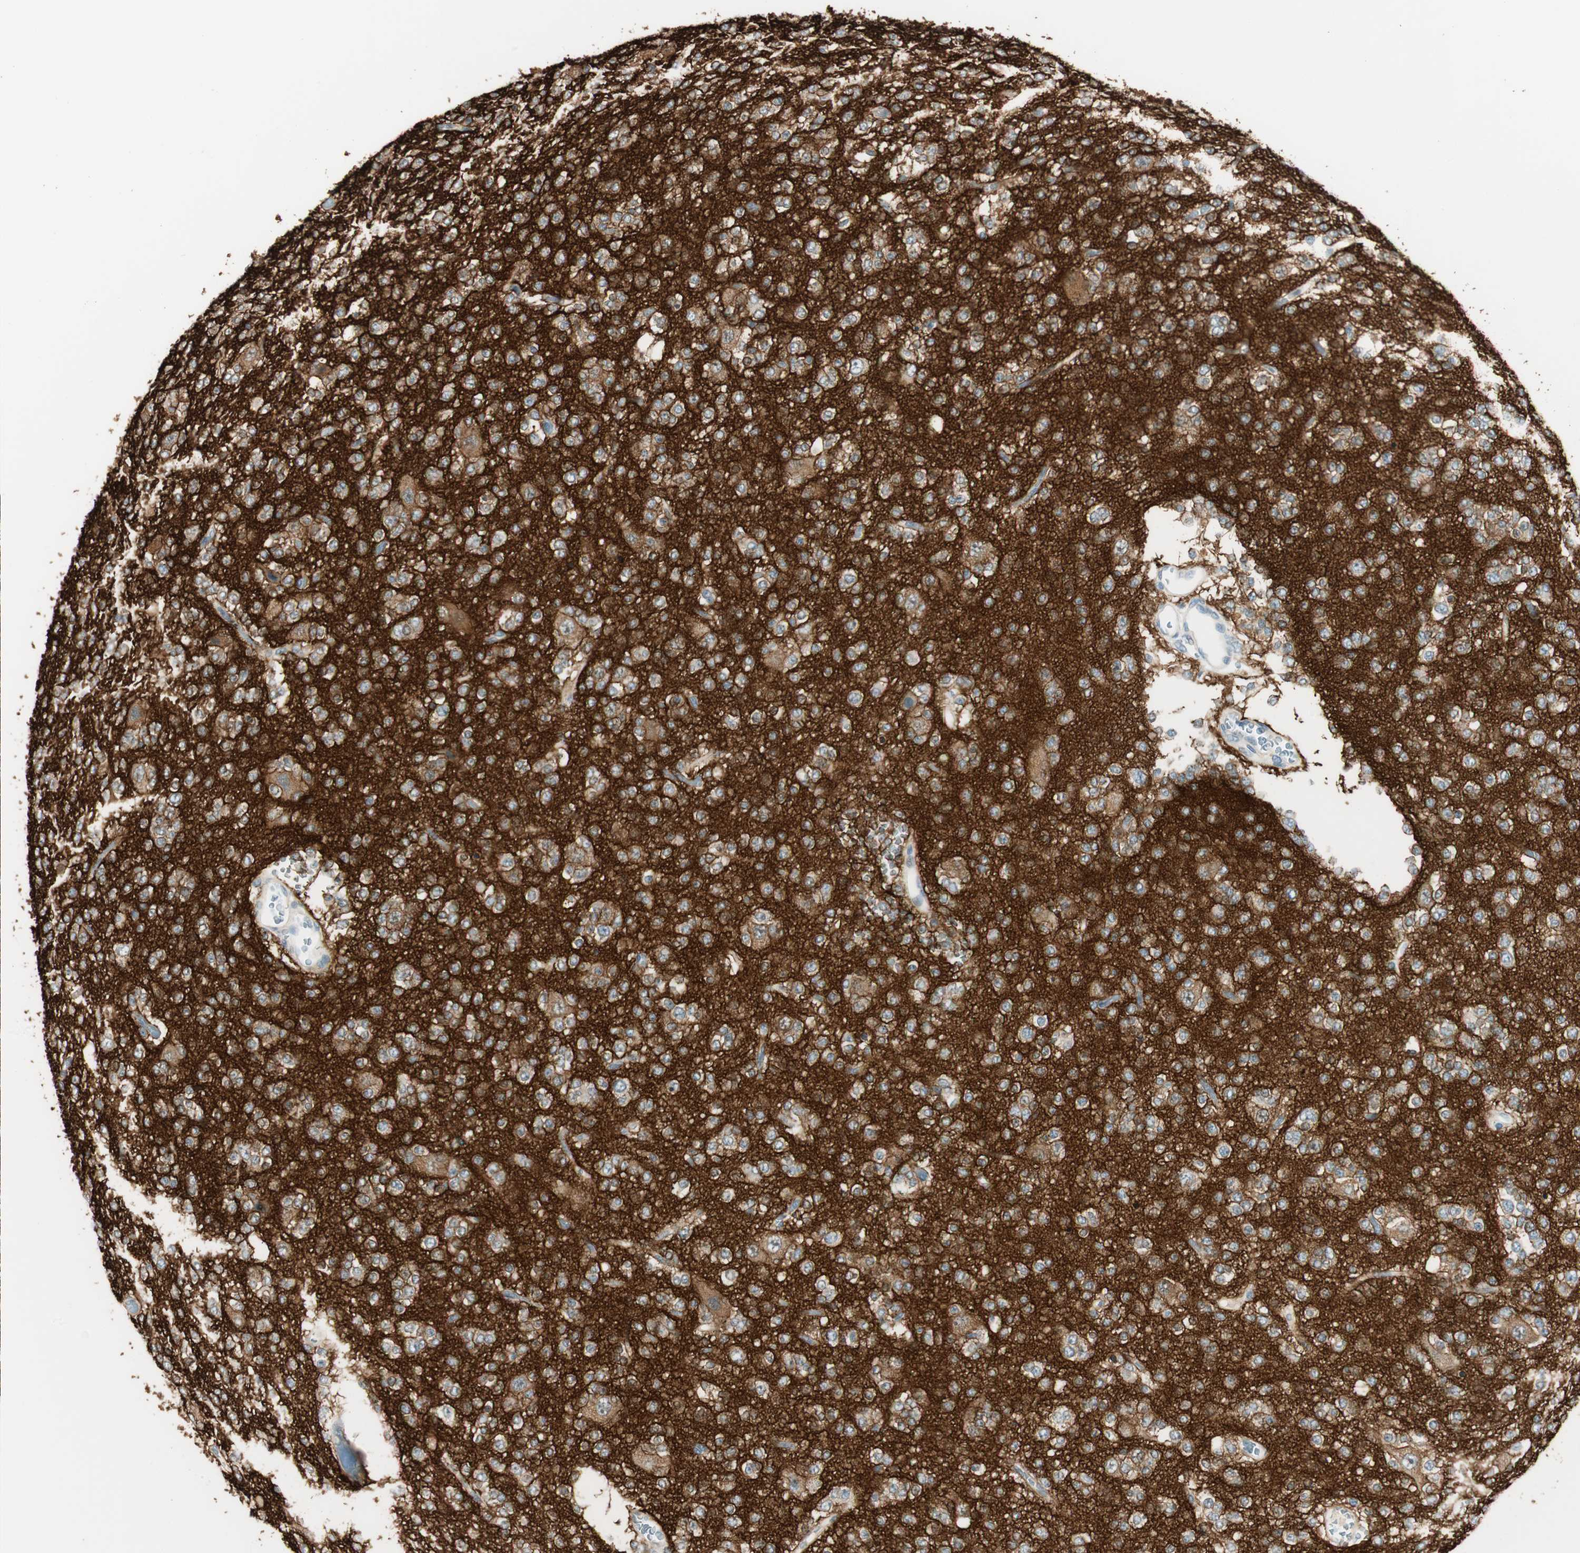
{"staining": {"intensity": "weak", "quantity": ">75%", "location": "cytoplasmic/membranous"}, "tissue": "glioma", "cell_type": "Tumor cells", "image_type": "cancer", "snomed": [{"axis": "morphology", "description": "Glioma, malignant, Low grade"}, {"axis": "topography", "description": "Brain"}], "caption": "Immunohistochemical staining of malignant glioma (low-grade) shows weak cytoplasmic/membranous protein positivity in about >75% of tumor cells.", "gene": "GNAO1", "patient": {"sex": "male", "age": 38}}